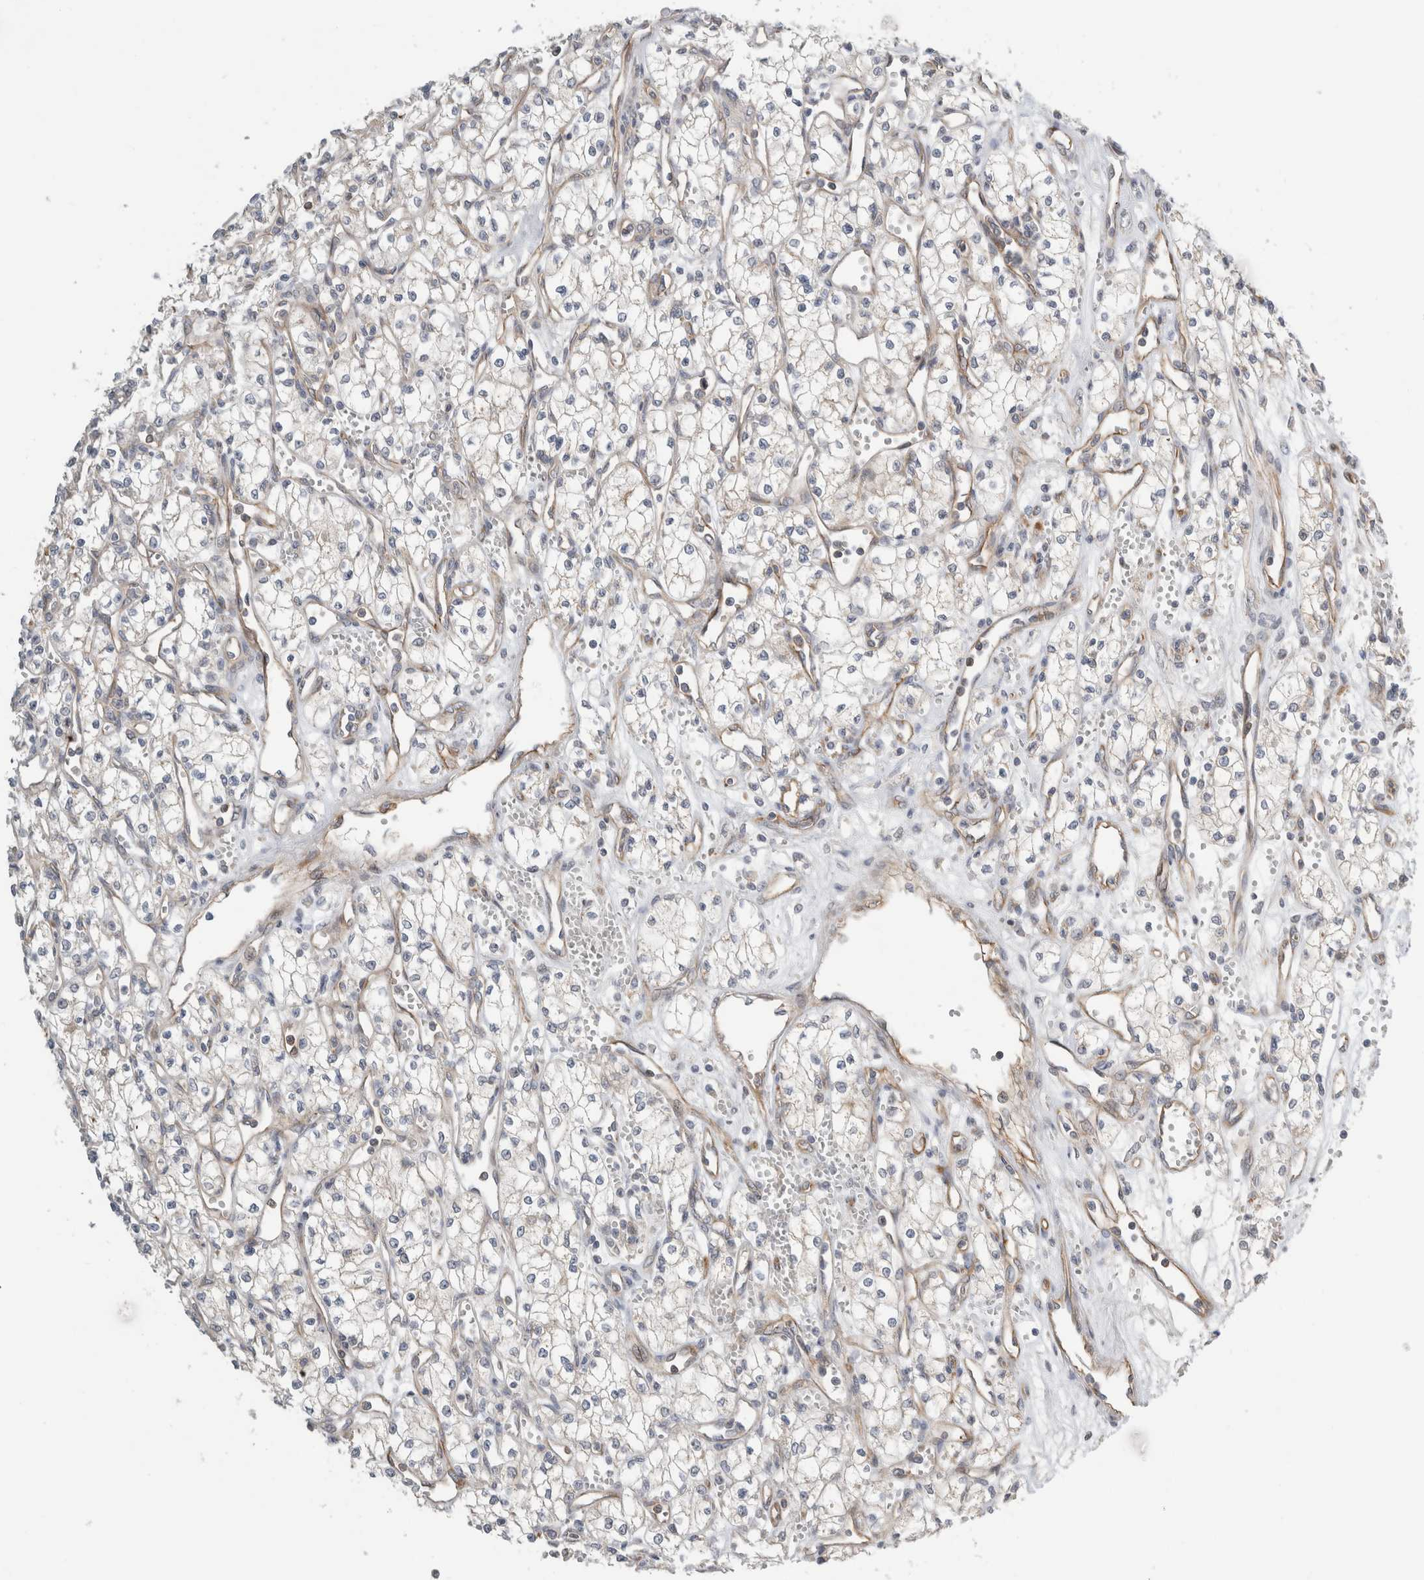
{"staining": {"intensity": "negative", "quantity": "none", "location": "none"}, "tissue": "renal cancer", "cell_type": "Tumor cells", "image_type": "cancer", "snomed": [{"axis": "morphology", "description": "Adenocarcinoma, NOS"}, {"axis": "topography", "description": "Kidney"}], "caption": "Immunohistochemistry of renal cancer shows no expression in tumor cells.", "gene": "KPNA5", "patient": {"sex": "male", "age": 59}}